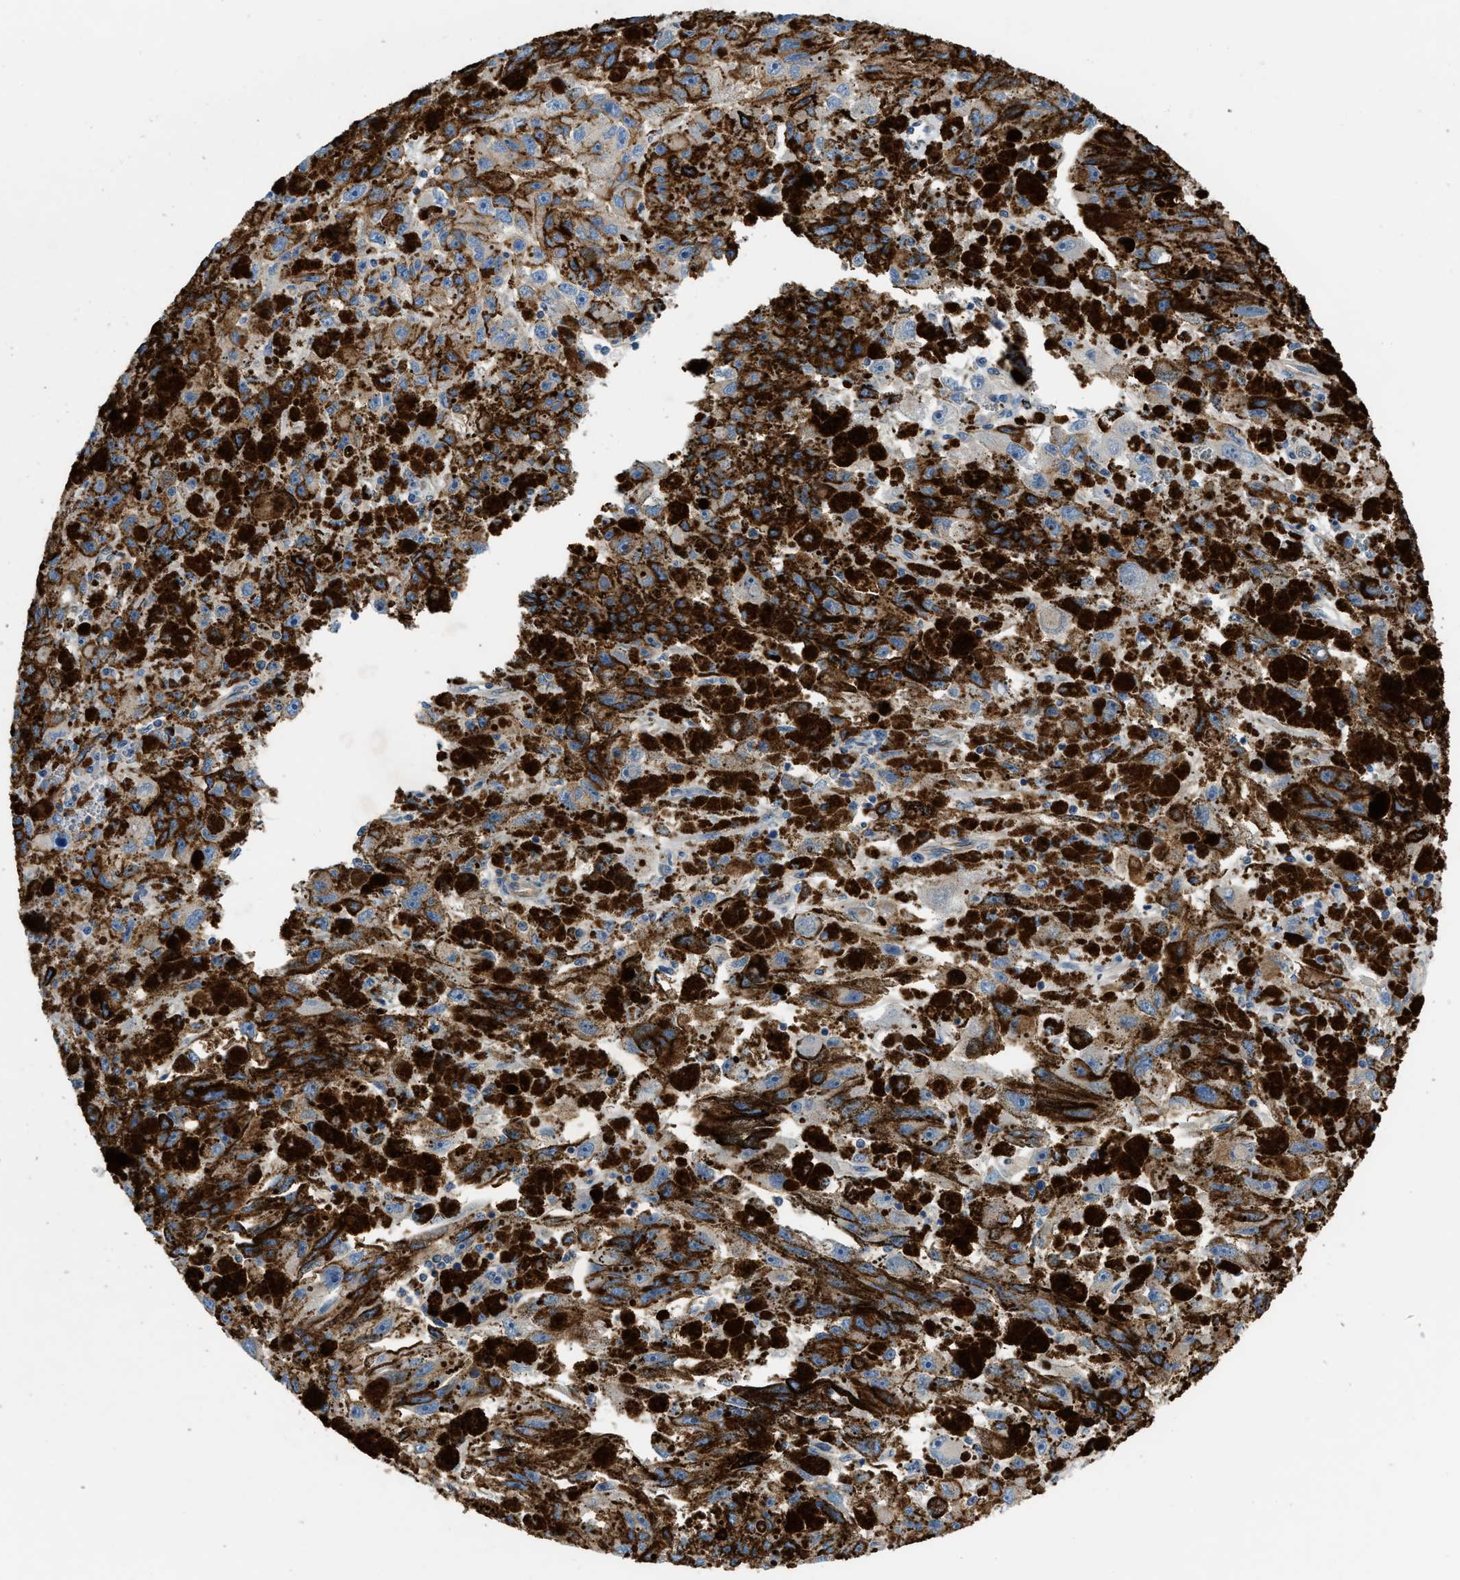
{"staining": {"intensity": "weak", "quantity": "25%-75%", "location": "cytoplasmic/membranous"}, "tissue": "melanoma", "cell_type": "Tumor cells", "image_type": "cancer", "snomed": [{"axis": "morphology", "description": "Malignant melanoma, NOS"}, {"axis": "topography", "description": "Skin"}], "caption": "A micrograph showing weak cytoplasmic/membranous staining in about 25%-75% of tumor cells in malignant melanoma, as visualized by brown immunohistochemical staining.", "gene": "ORAI1", "patient": {"sex": "female", "age": 104}}